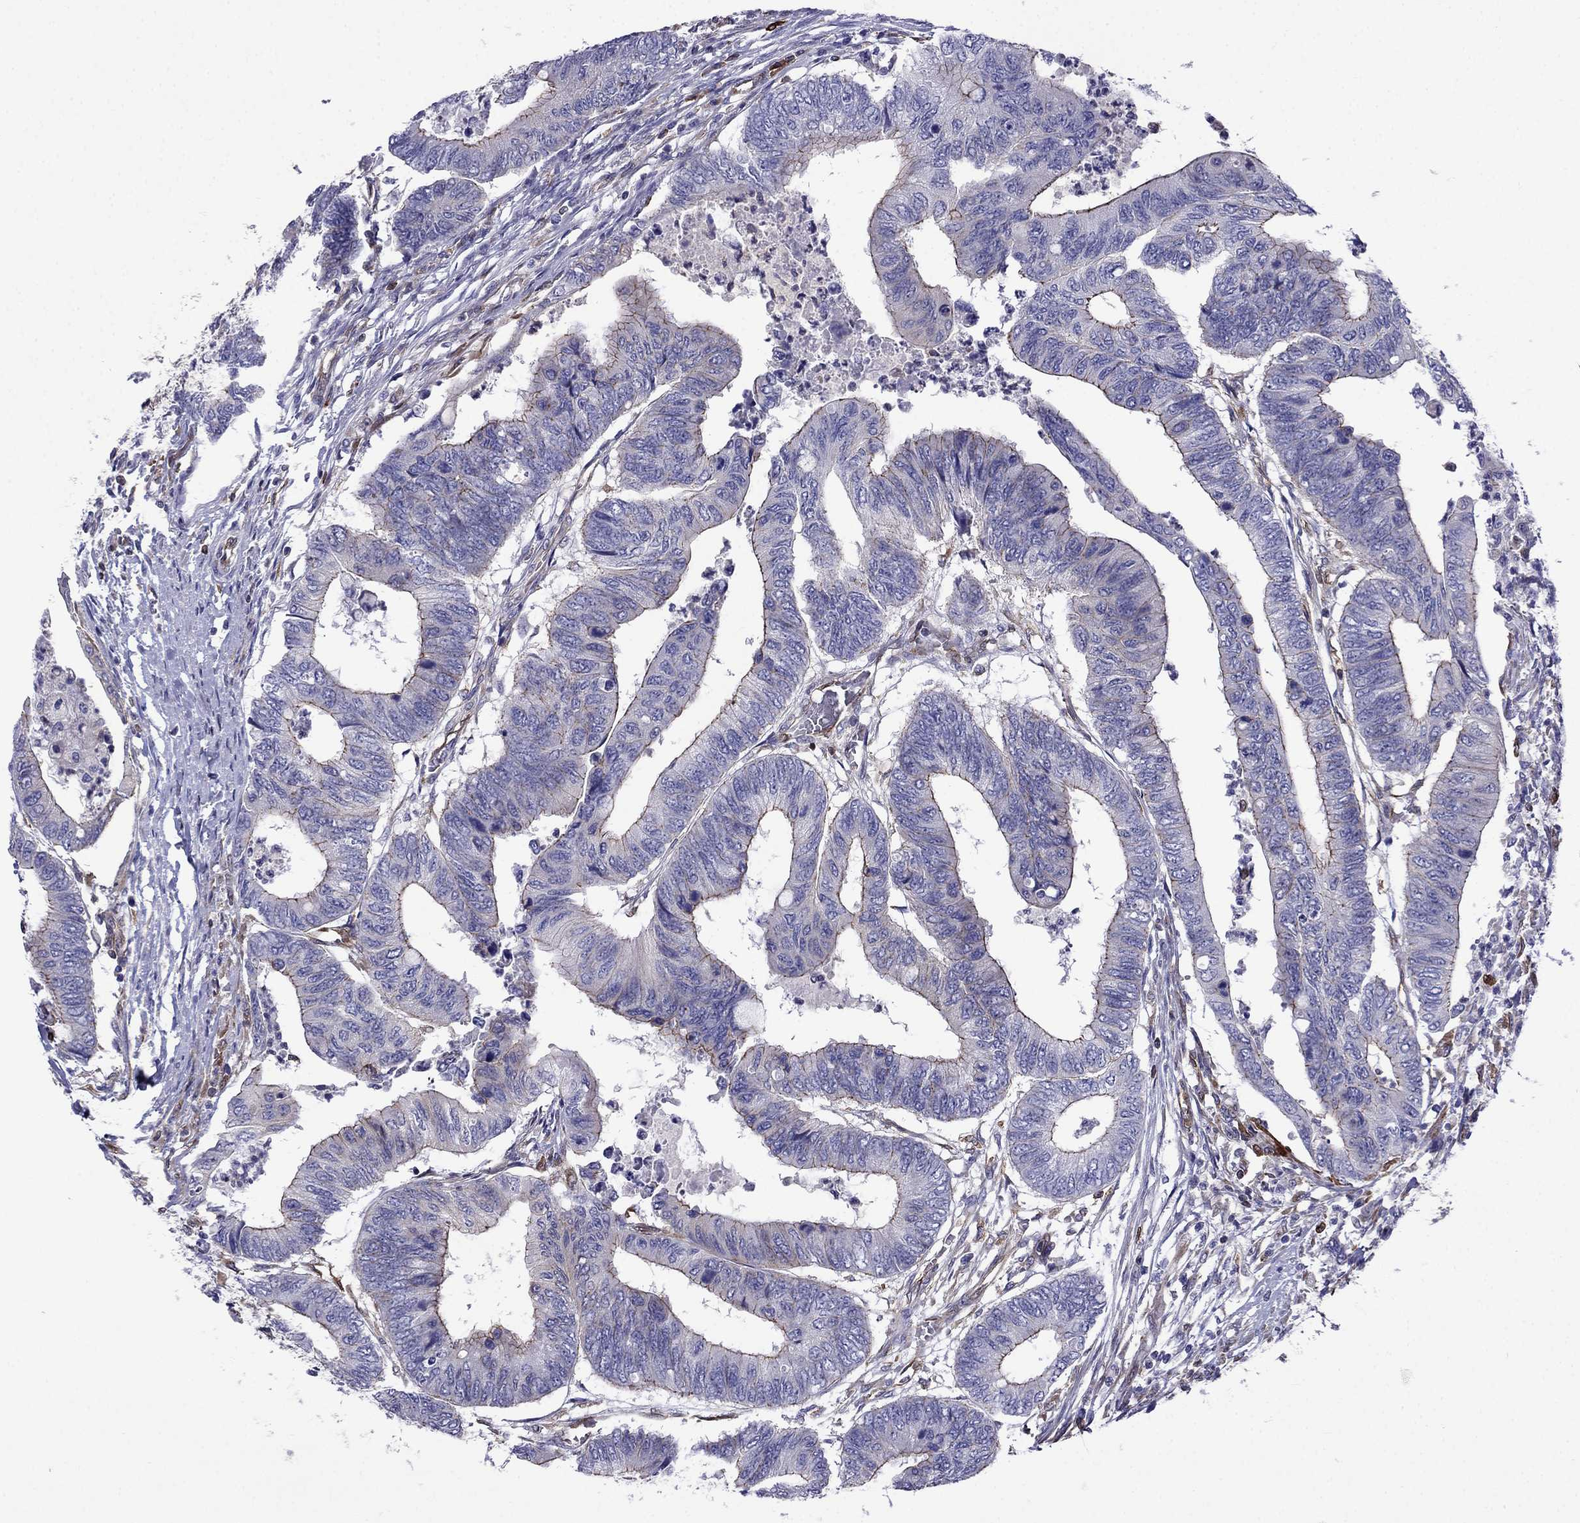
{"staining": {"intensity": "negative", "quantity": "none", "location": "none"}, "tissue": "colorectal cancer", "cell_type": "Tumor cells", "image_type": "cancer", "snomed": [{"axis": "morphology", "description": "Normal tissue, NOS"}, {"axis": "morphology", "description": "Adenocarcinoma, NOS"}, {"axis": "topography", "description": "Rectum"}, {"axis": "topography", "description": "Peripheral nerve tissue"}], "caption": "The histopathology image demonstrates no staining of tumor cells in colorectal cancer (adenocarcinoma).", "gene": "GNAL", "patient": {"sex": "male", "age": 92}}